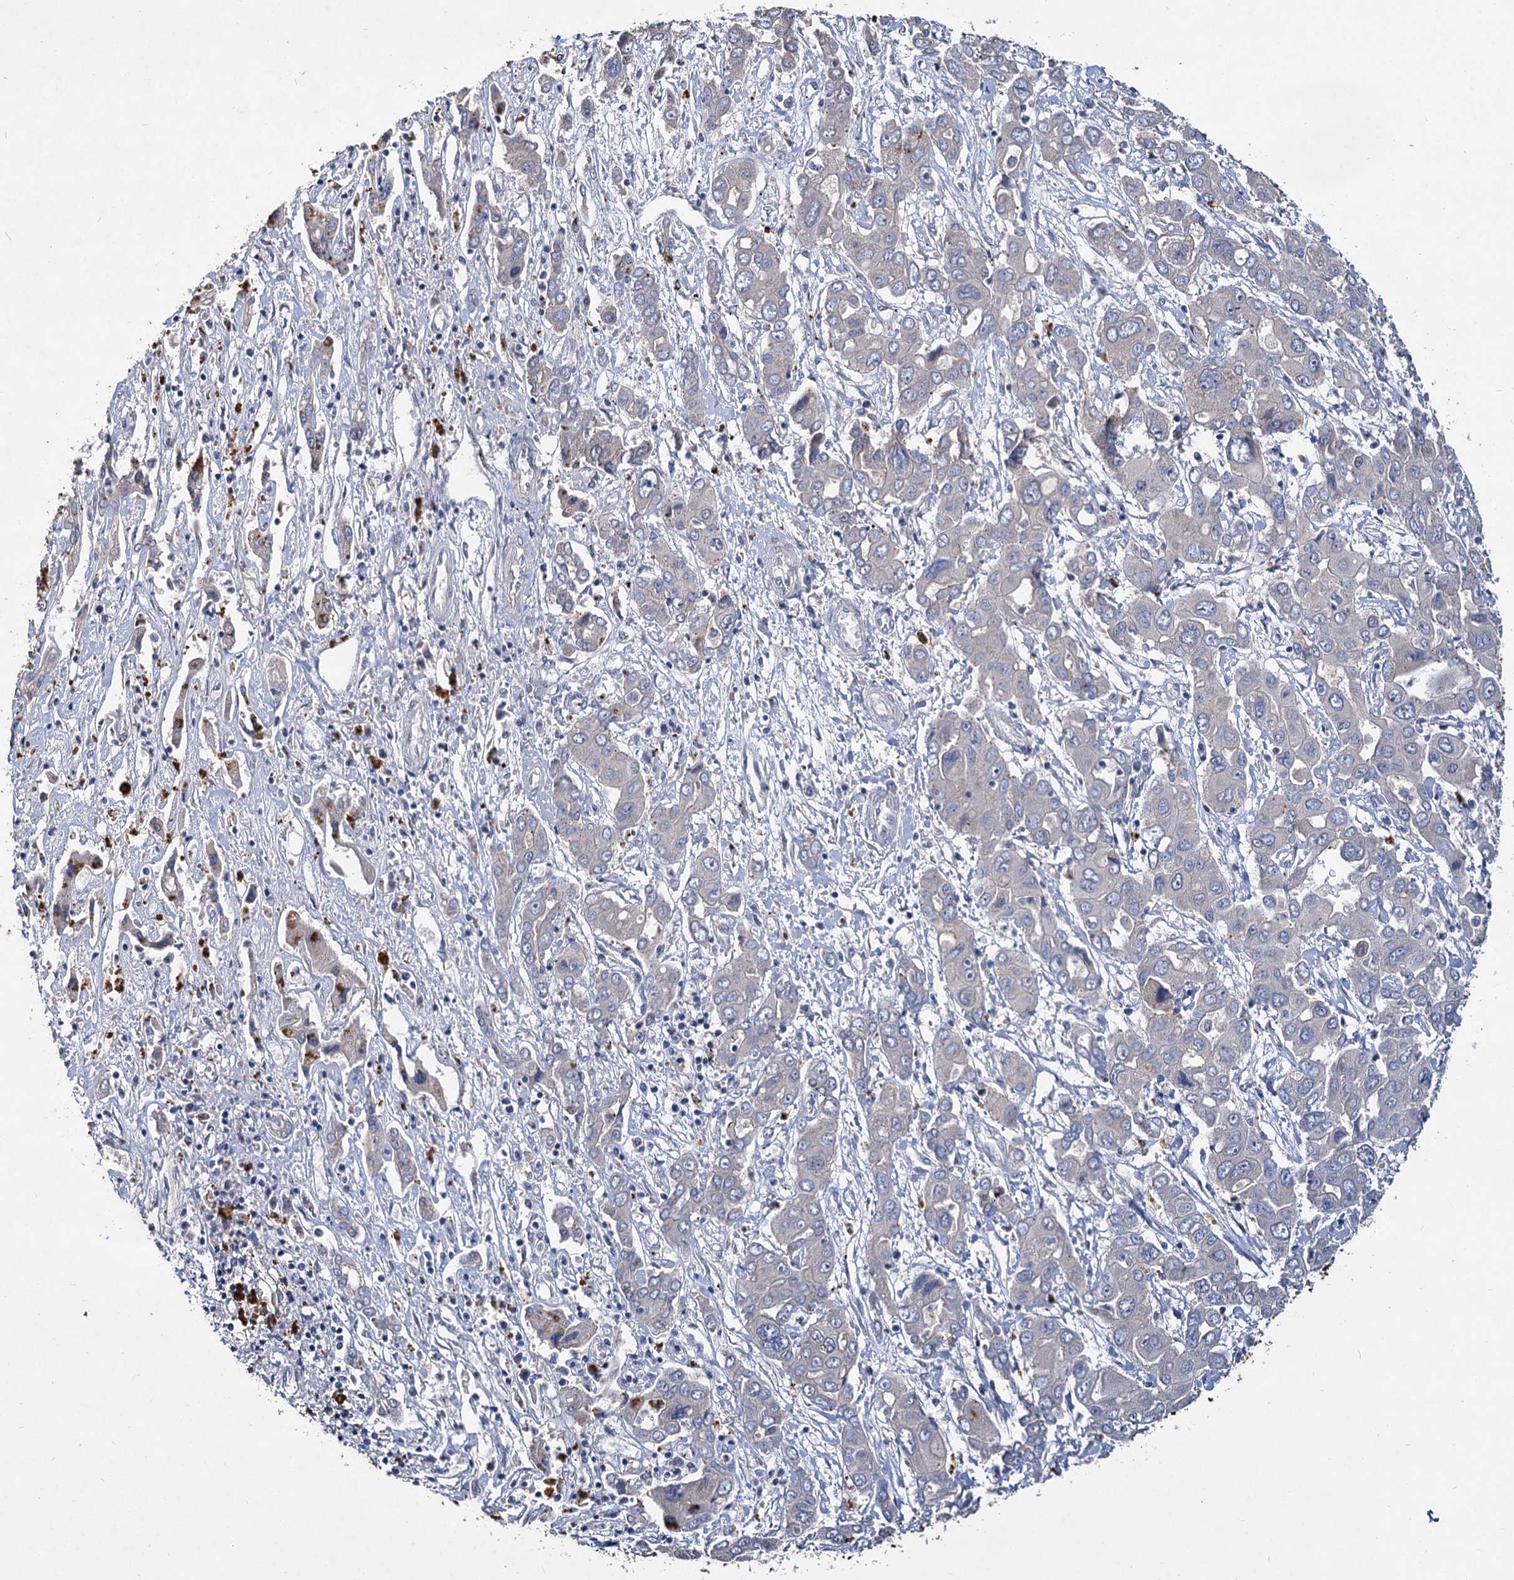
{"staining": {"intensity": "negative", "quantity": "none", "location": "none"}, "tissue": "liver cancer", "cell_type": "Tumor cells", "image_type": "cancer", "snomed": [{"axis": "morphology", "description": "Cholangiocarcinoma"}, {"axis": "topography", "description": "Liver"}], "caption": "Photomicrograph shows no protein expression in tumor cells of liver cholangiocarcinoma tissue. (Stains: DAB IHC with hematoxylin counter stain, Microscopy: brightfield microscopy at high magnification).", "gene": "ATP9A", "patient": {"sex": "male", "age": 67}}